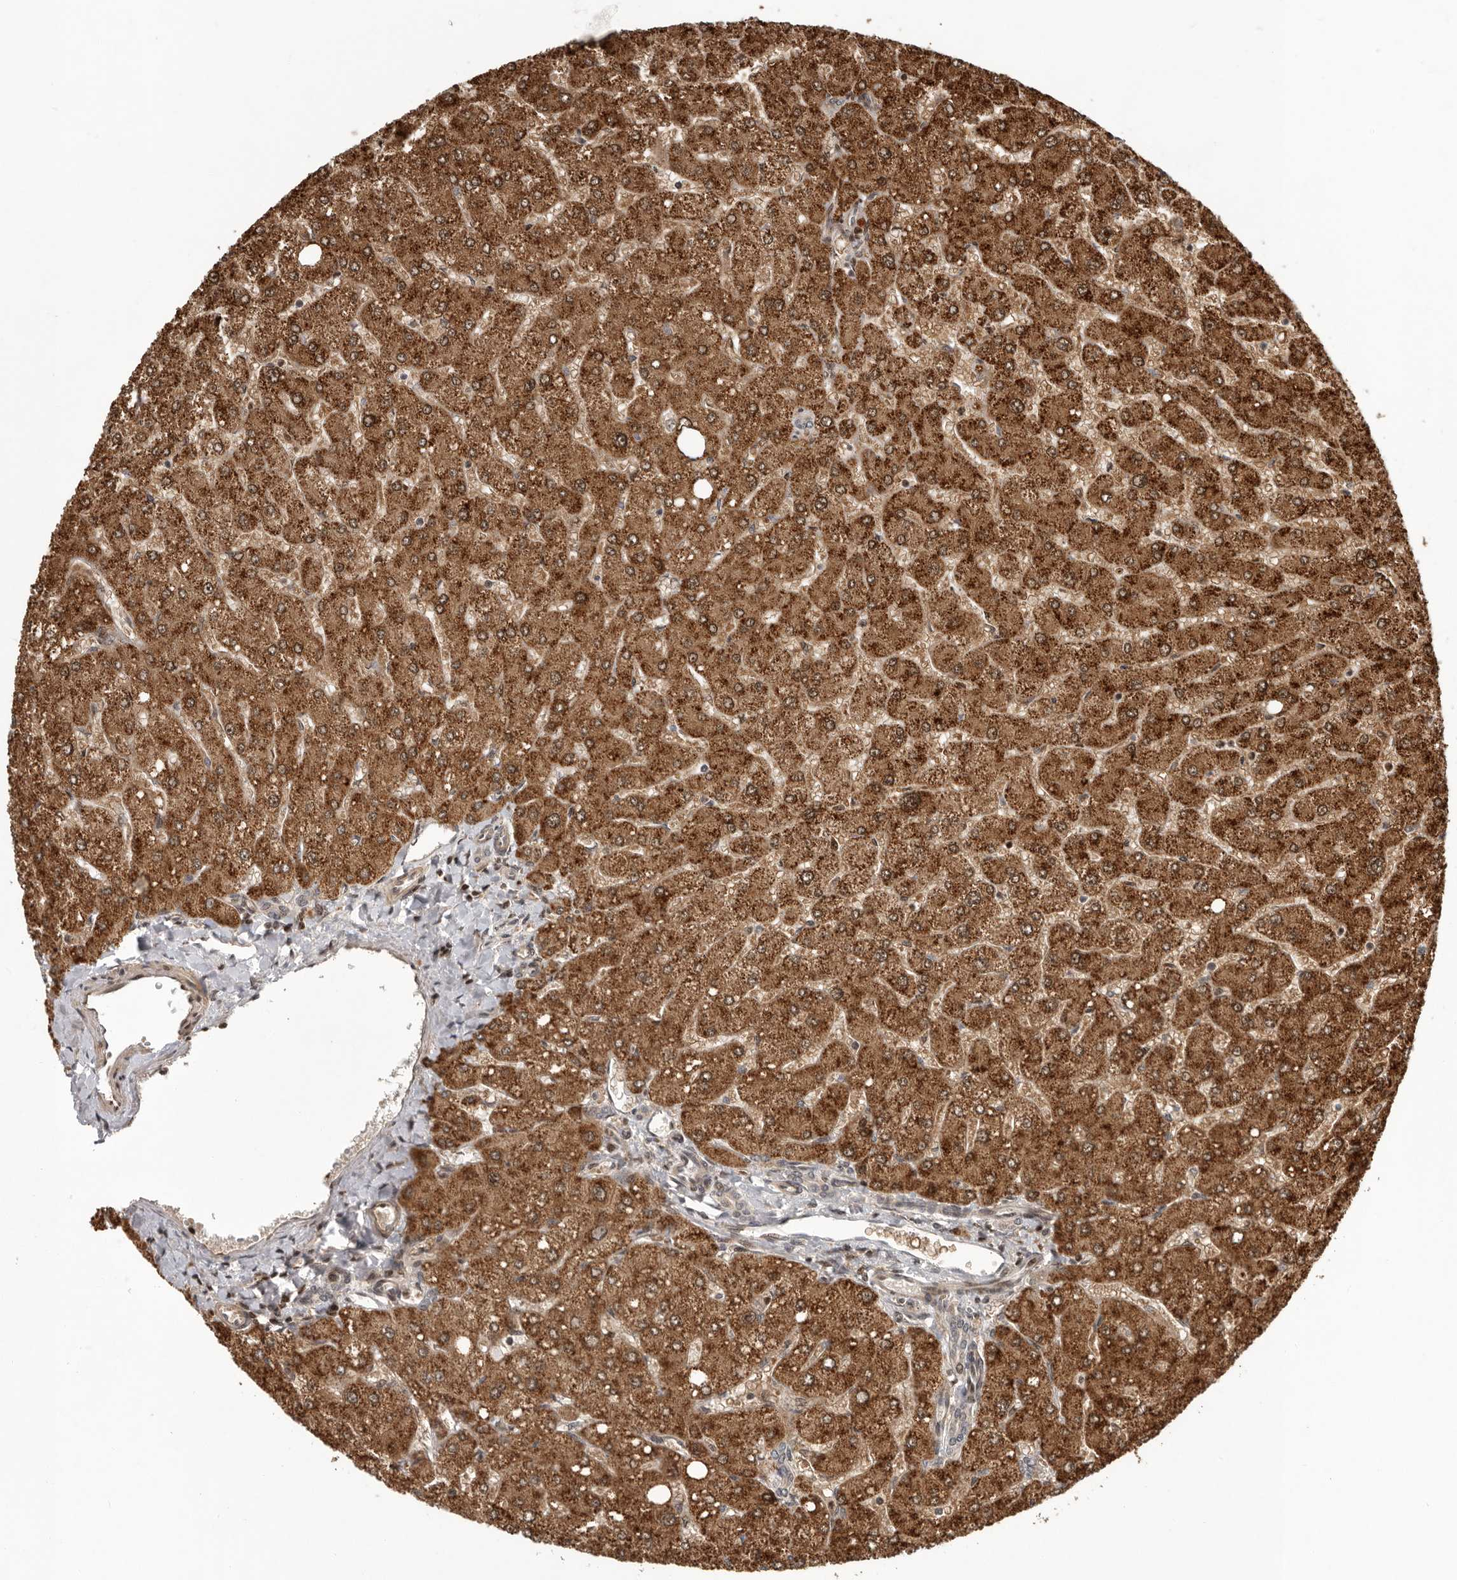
{"staining": {"intensity": "weak", "quantity": ">75%", "location": "cytoplasmic/membranous"}, "tissue": "liver", "cell_type": "Cholangiocytes", "image_type": "normal", "snomed": [{"axis": "morphology", "description": "Normal tissue, NOS"}, {"axis": "topography", "description": "Liver"}], "caption": "Liver stained with IHC shows weak cytoplasmic/membranous staining in approximately >75% of cholangiocytes. Nuclei are stained in blue.", "gene": "RABIF", "patient": {"sex": "male", "age": 55}}